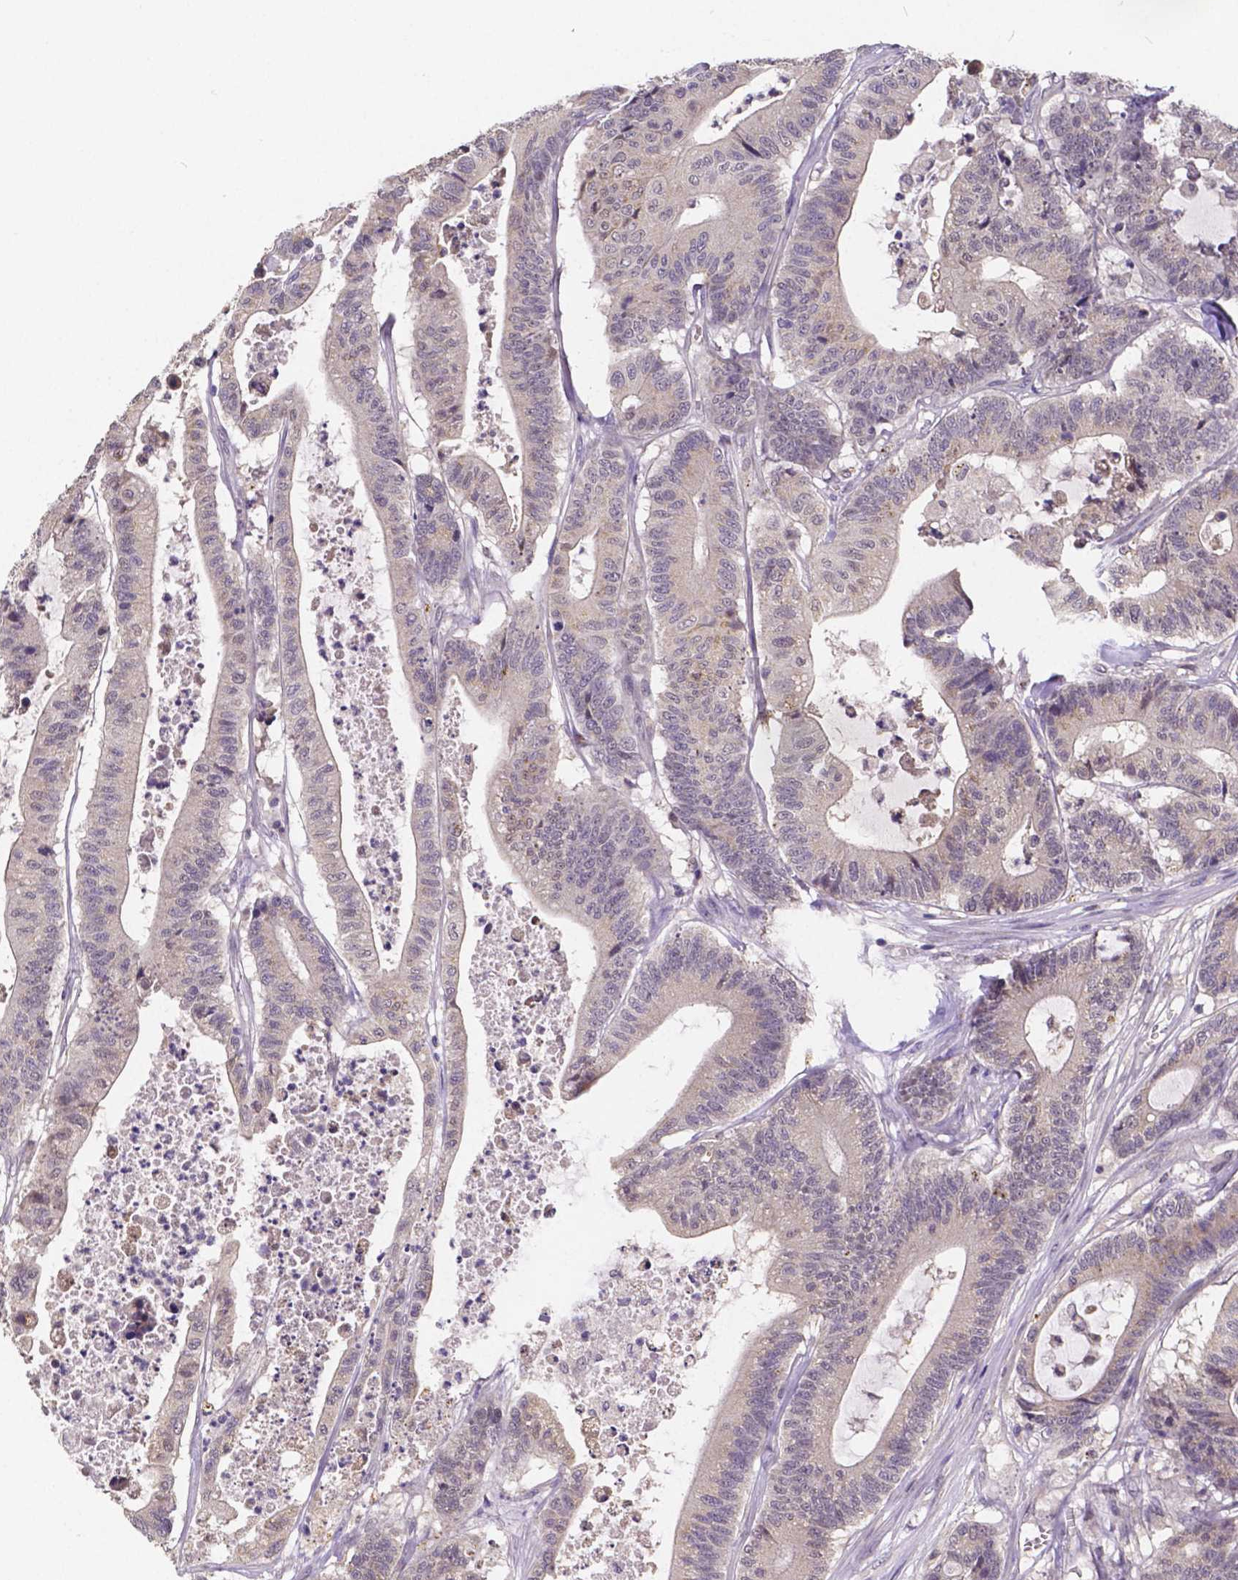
{"staining": {"intensity": "negative", "quantity": "none", "location": "none"}, "tissue": "colorectal cancer", "cell_type": "Tumor cells", "image_type": "cancer", "snomed": [{"axis": "morphology", "description": "Adenocarcinoma, NOS"}, {"axis": "topography", "description": "Colon"}], "caption": "The photomicrograph shows no significant positivity in tumor cells of colorectal adenocarcinoma.", "gene": "CTNNA2", "patient": {"sex": "female", "age": 84}}